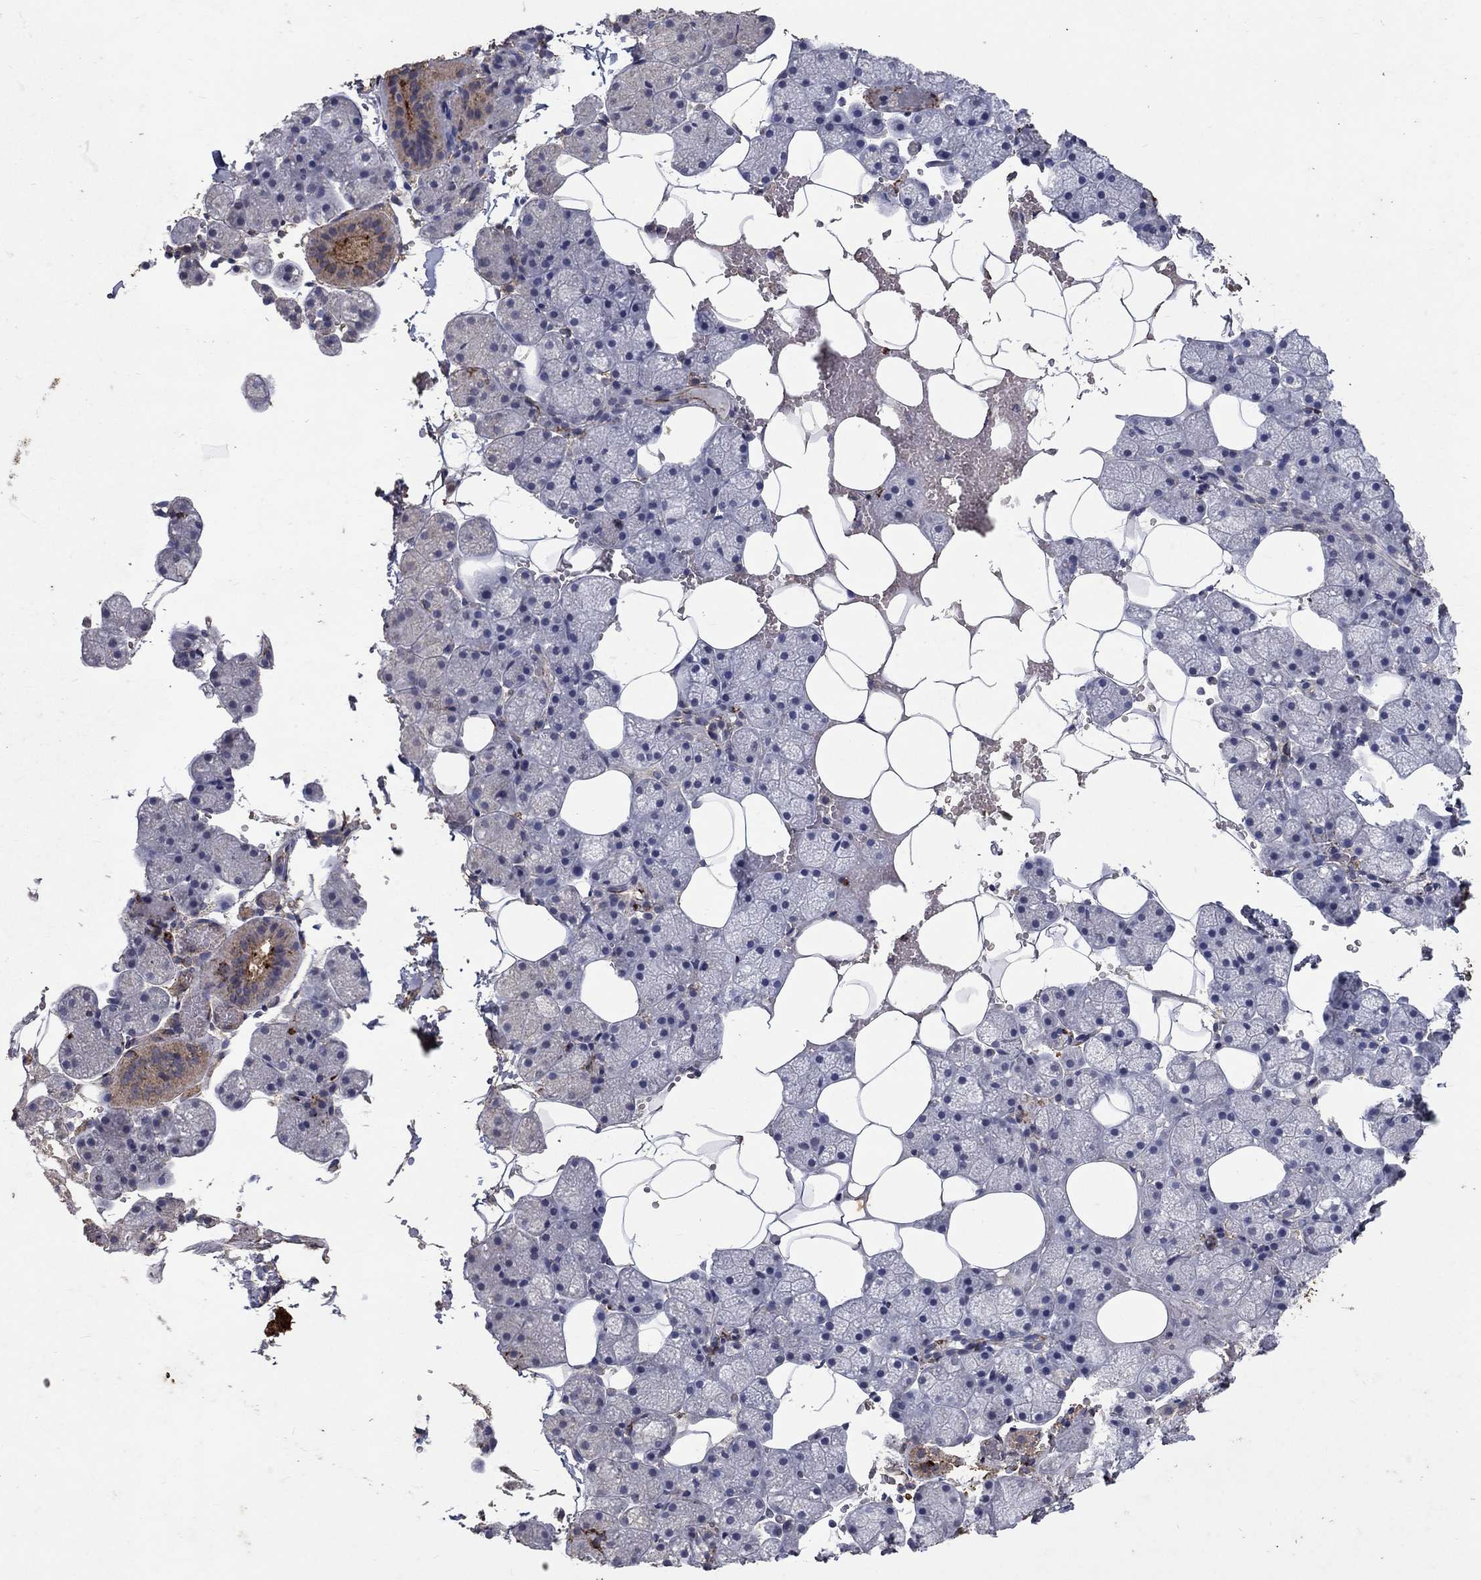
{"staining": {"intensity": "strong", "quantity": "<25%", "location": "cytoplasmic/membranous"}, "tissue": "salivary gland", "cell_type": "Glandular cells", "image_type": "normal", "snomed": [{"axis": "morphology", "description": "Normal tissue, NOS"}, {"axis": "topography", "description": "Salivary gland"}], "caption": "Immunohistochemical staining of unremarkable human salivary gland shows strong cytoplasmic/membranous protein positivity in approximately <25% of glandular cells. (DAB (3,3'-diaminobenzidine) IHC with brightfield microscopy, high magnification).", "gene": "CD24", "patient": {"sex": "male", "age": 38}}